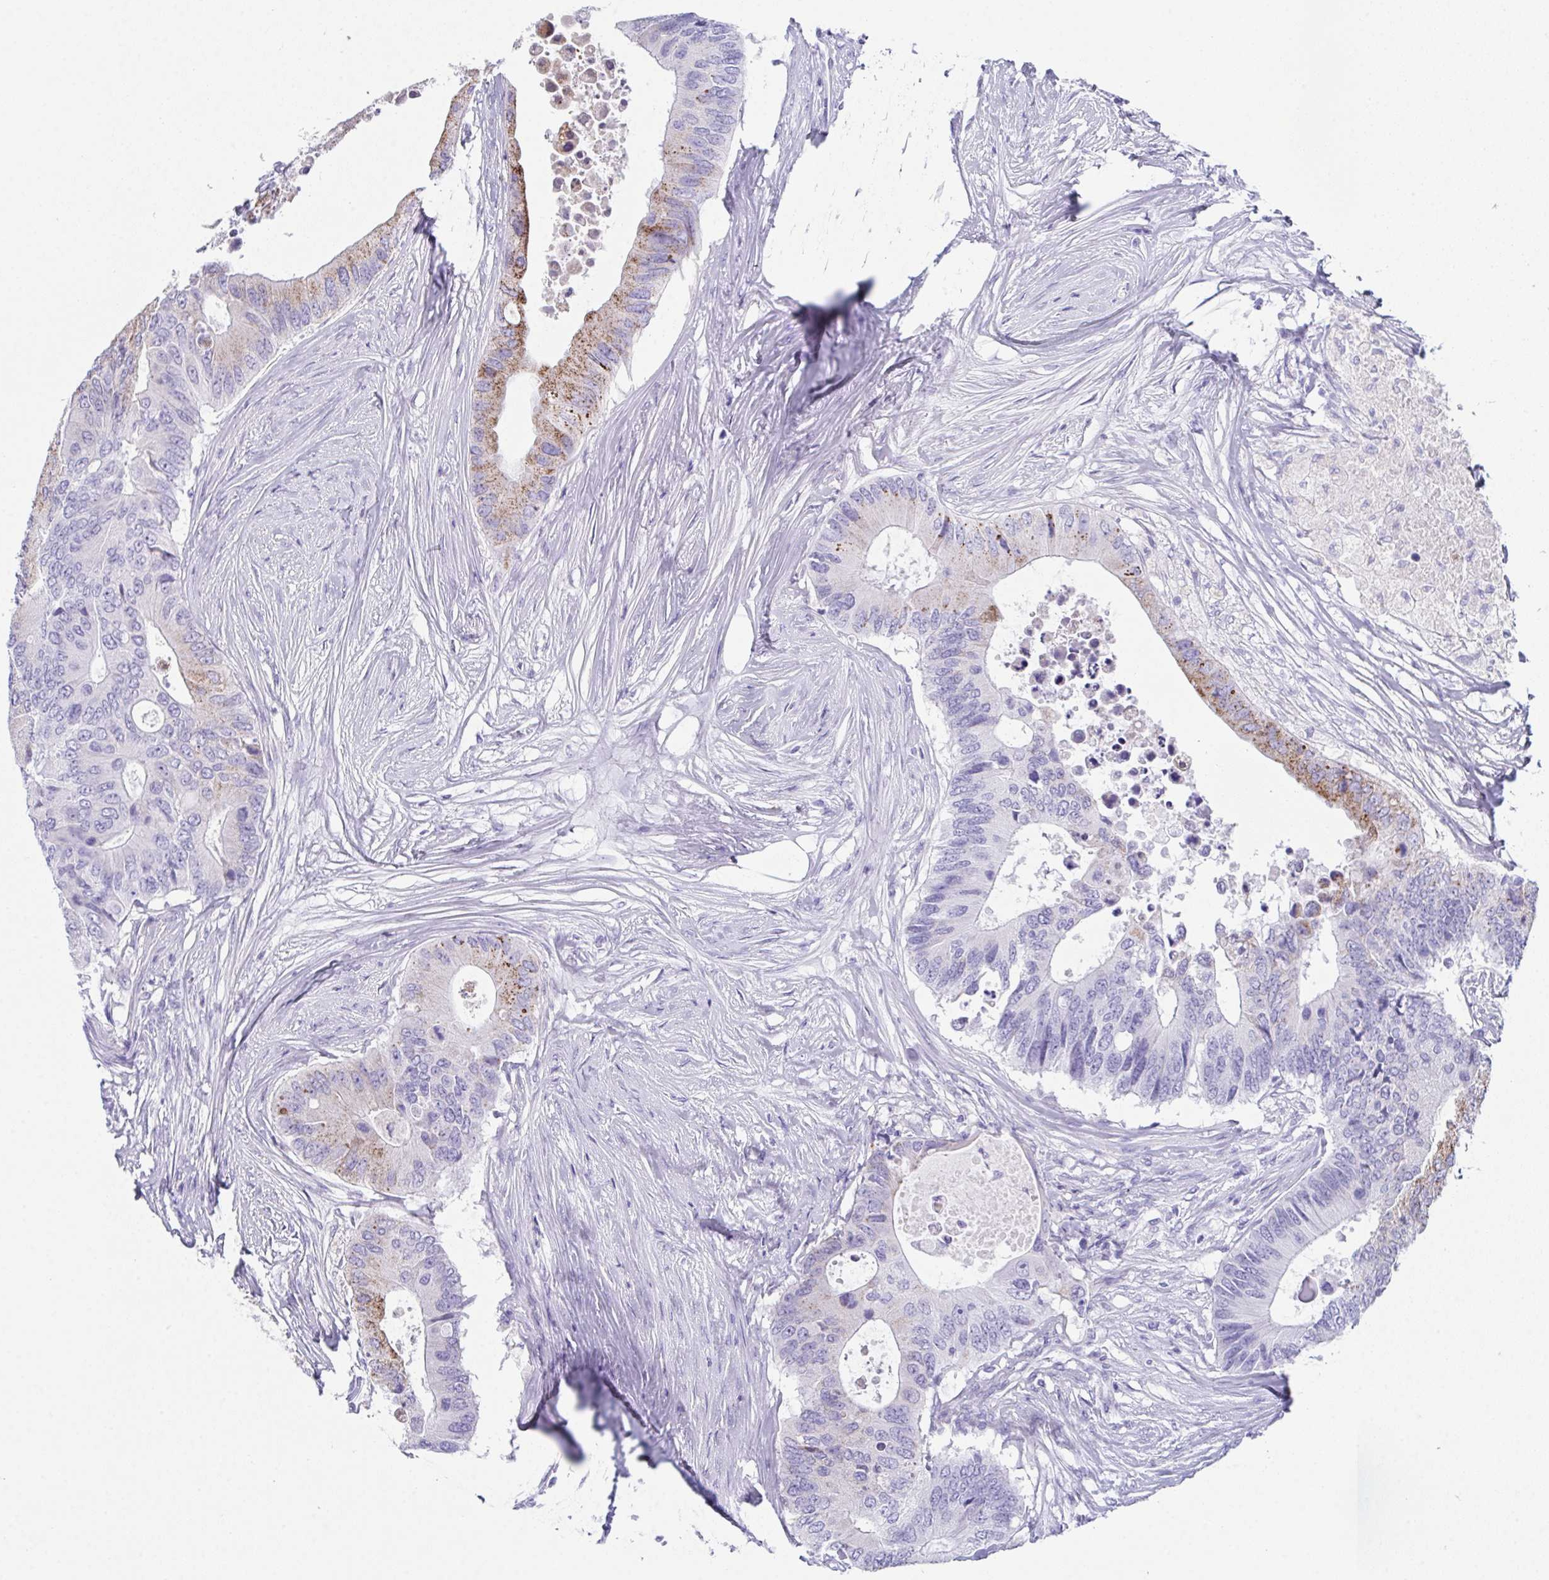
{"staining": {"intensity": "moderate", "quantity": "<25%", "location": "cytoplasmic/membranous"}, "tissue": "colorectal cancer", "cell_type": "Tumor cells", "image_type": "cancer", "snomed": [{"axis": "morphology", "description": "Adenocarcinoma, NOS"}, {"axis": "topography", "description": "Colon"}], "caption": "Brown immunohistochemical staining in colorectal cancer demonstrates moderate cytoplasmic/membranous positivity in about <25% of tumor cells.", "gene": "TEX19", "patient": {"sex": "male", "age": 71}}